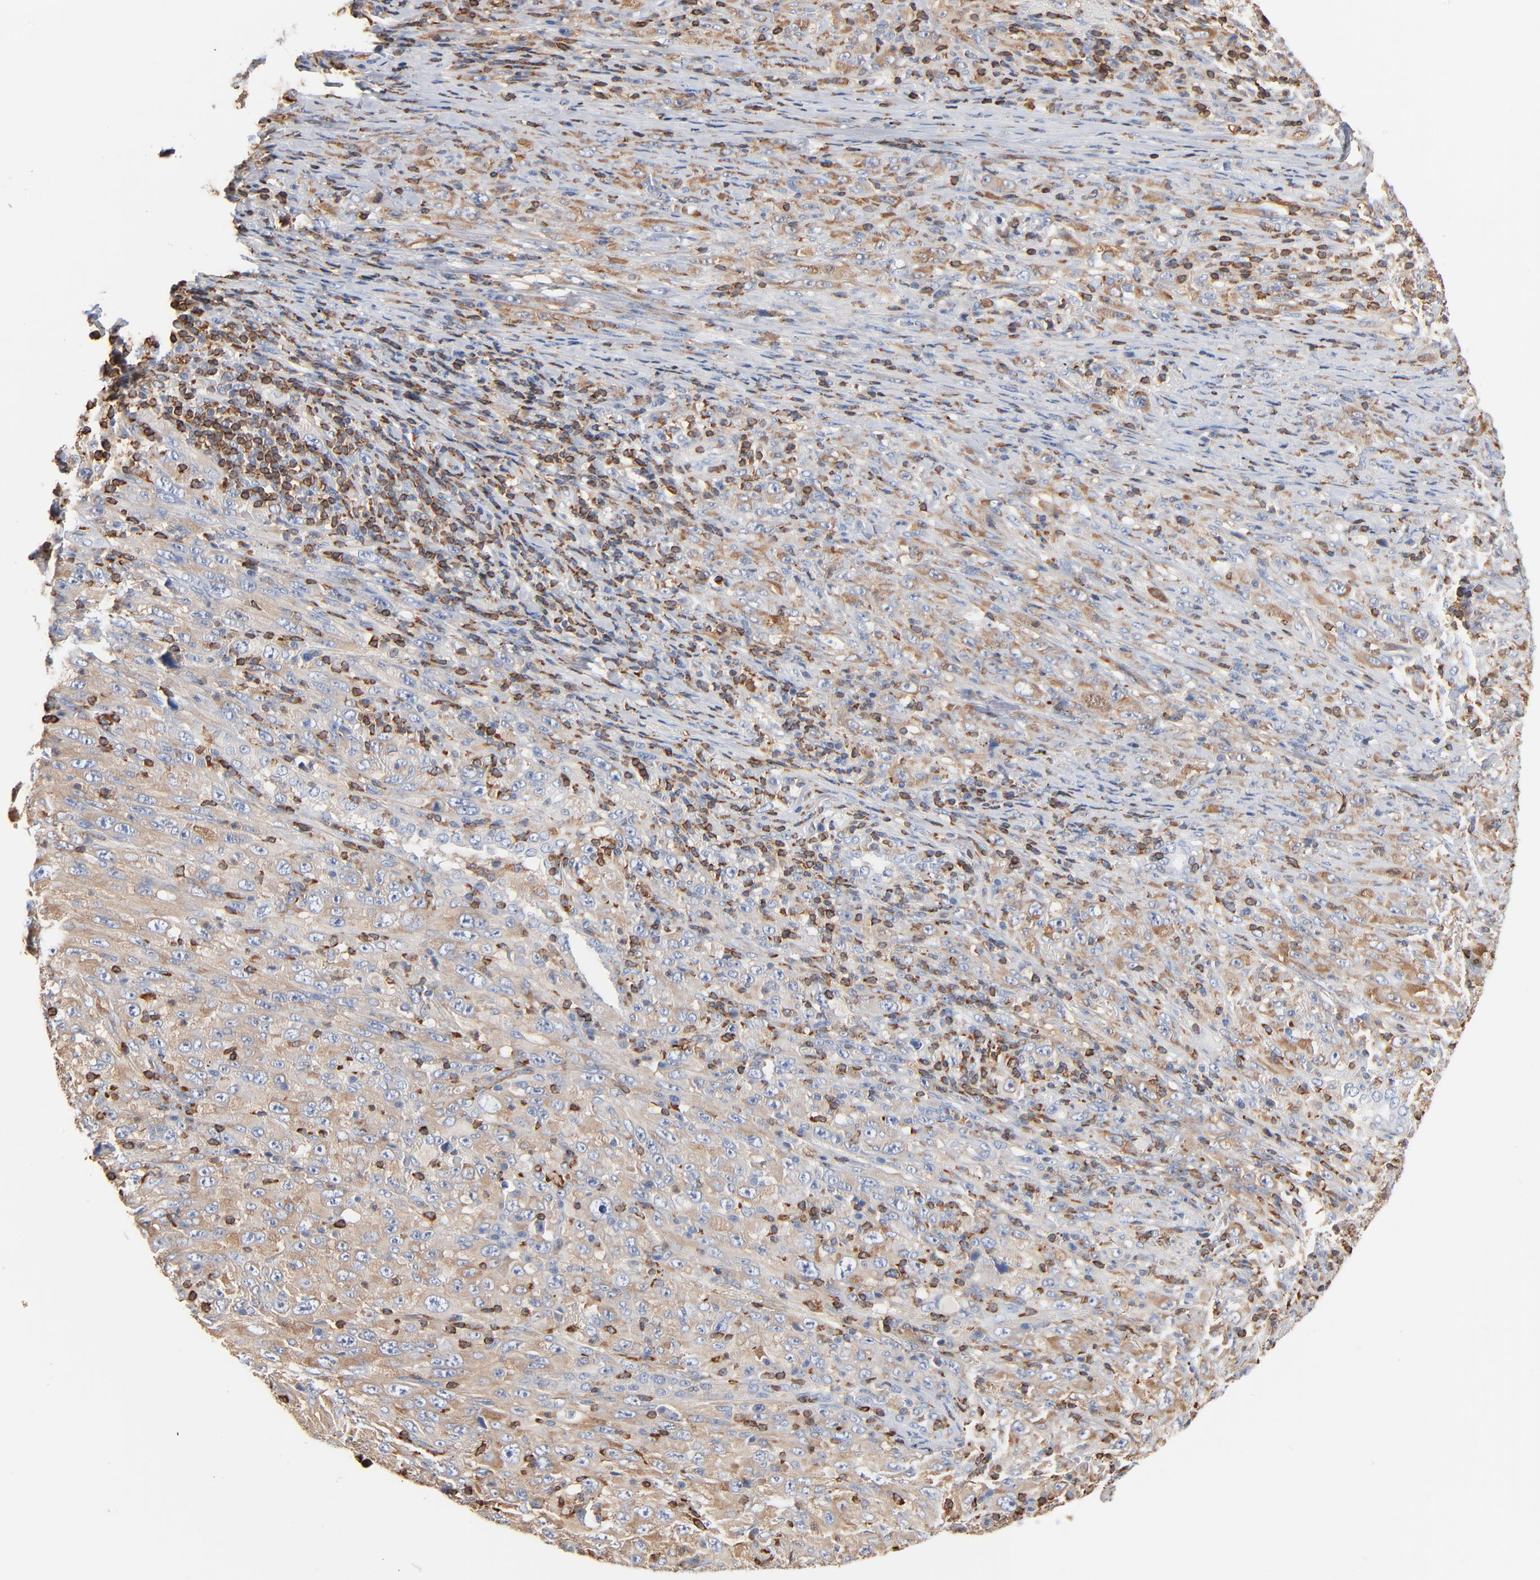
{"staining": {"intensity": "weak", "quantity": ">75%", "location": "cytoplasmic/membranous"}, "tissue": "melanoma", "cell_type": "Tumor cells", "image_type": "cancer", "snomed": [{"axis": "morphology", "description": "Malignant melanoma, Metastatic site"}, {"axis": "topography", "description": "Skin"}], "caption": "This is an image of immunohistochemistry (IHC) staining of melanoma, which shows weak staining in the cytoplasmic/membranous of tumor cells.", "gene": "SH3KBP1", "patient": {"sex": "female", "age": 56}}